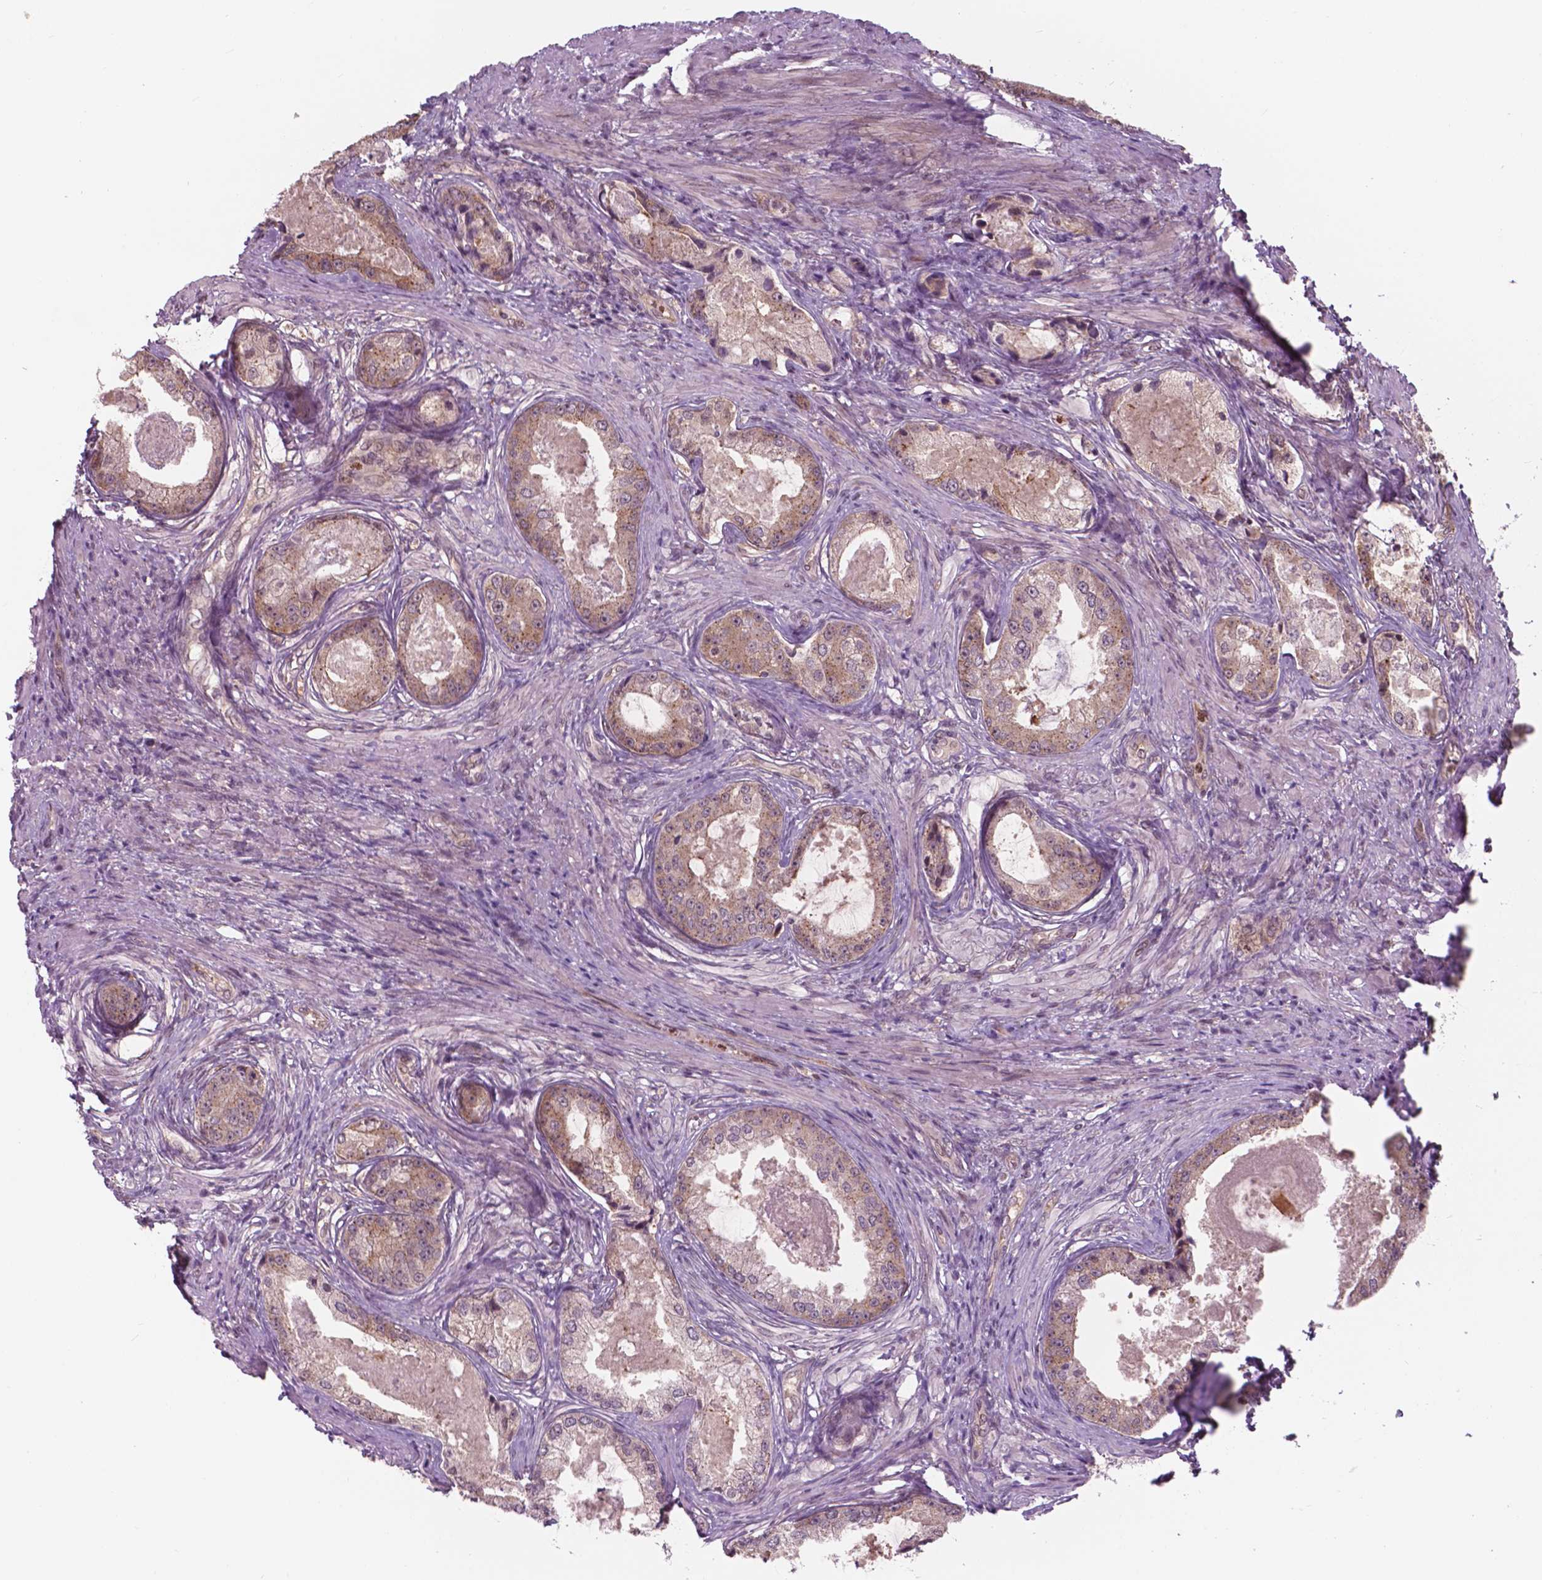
{"staining": {"intensity": "moderate", "quantity": "<25%", "location": "cytoplasmic/membranous"}, "tissue": "prostate cancer", "cell_type": "Tumor cells", "image_type": "cancer", "snomed": [{"axis": "morphology", "description": "Adenocarcinoma, Low grade"}, {"axis": "topography", "description": "Prostate"}], "caption": "Prostate cancer (adenocarcinoma (low-grade)) was stained to show a protein in brown. There is low levels of moderate cytoplasmic/membranous staining in about <25% of tumor cells. The protein is shown in brown color, while the nuclei are stained blue.", "gene": "NFAT5", "patient": {"sex": "male", "age": 68}}